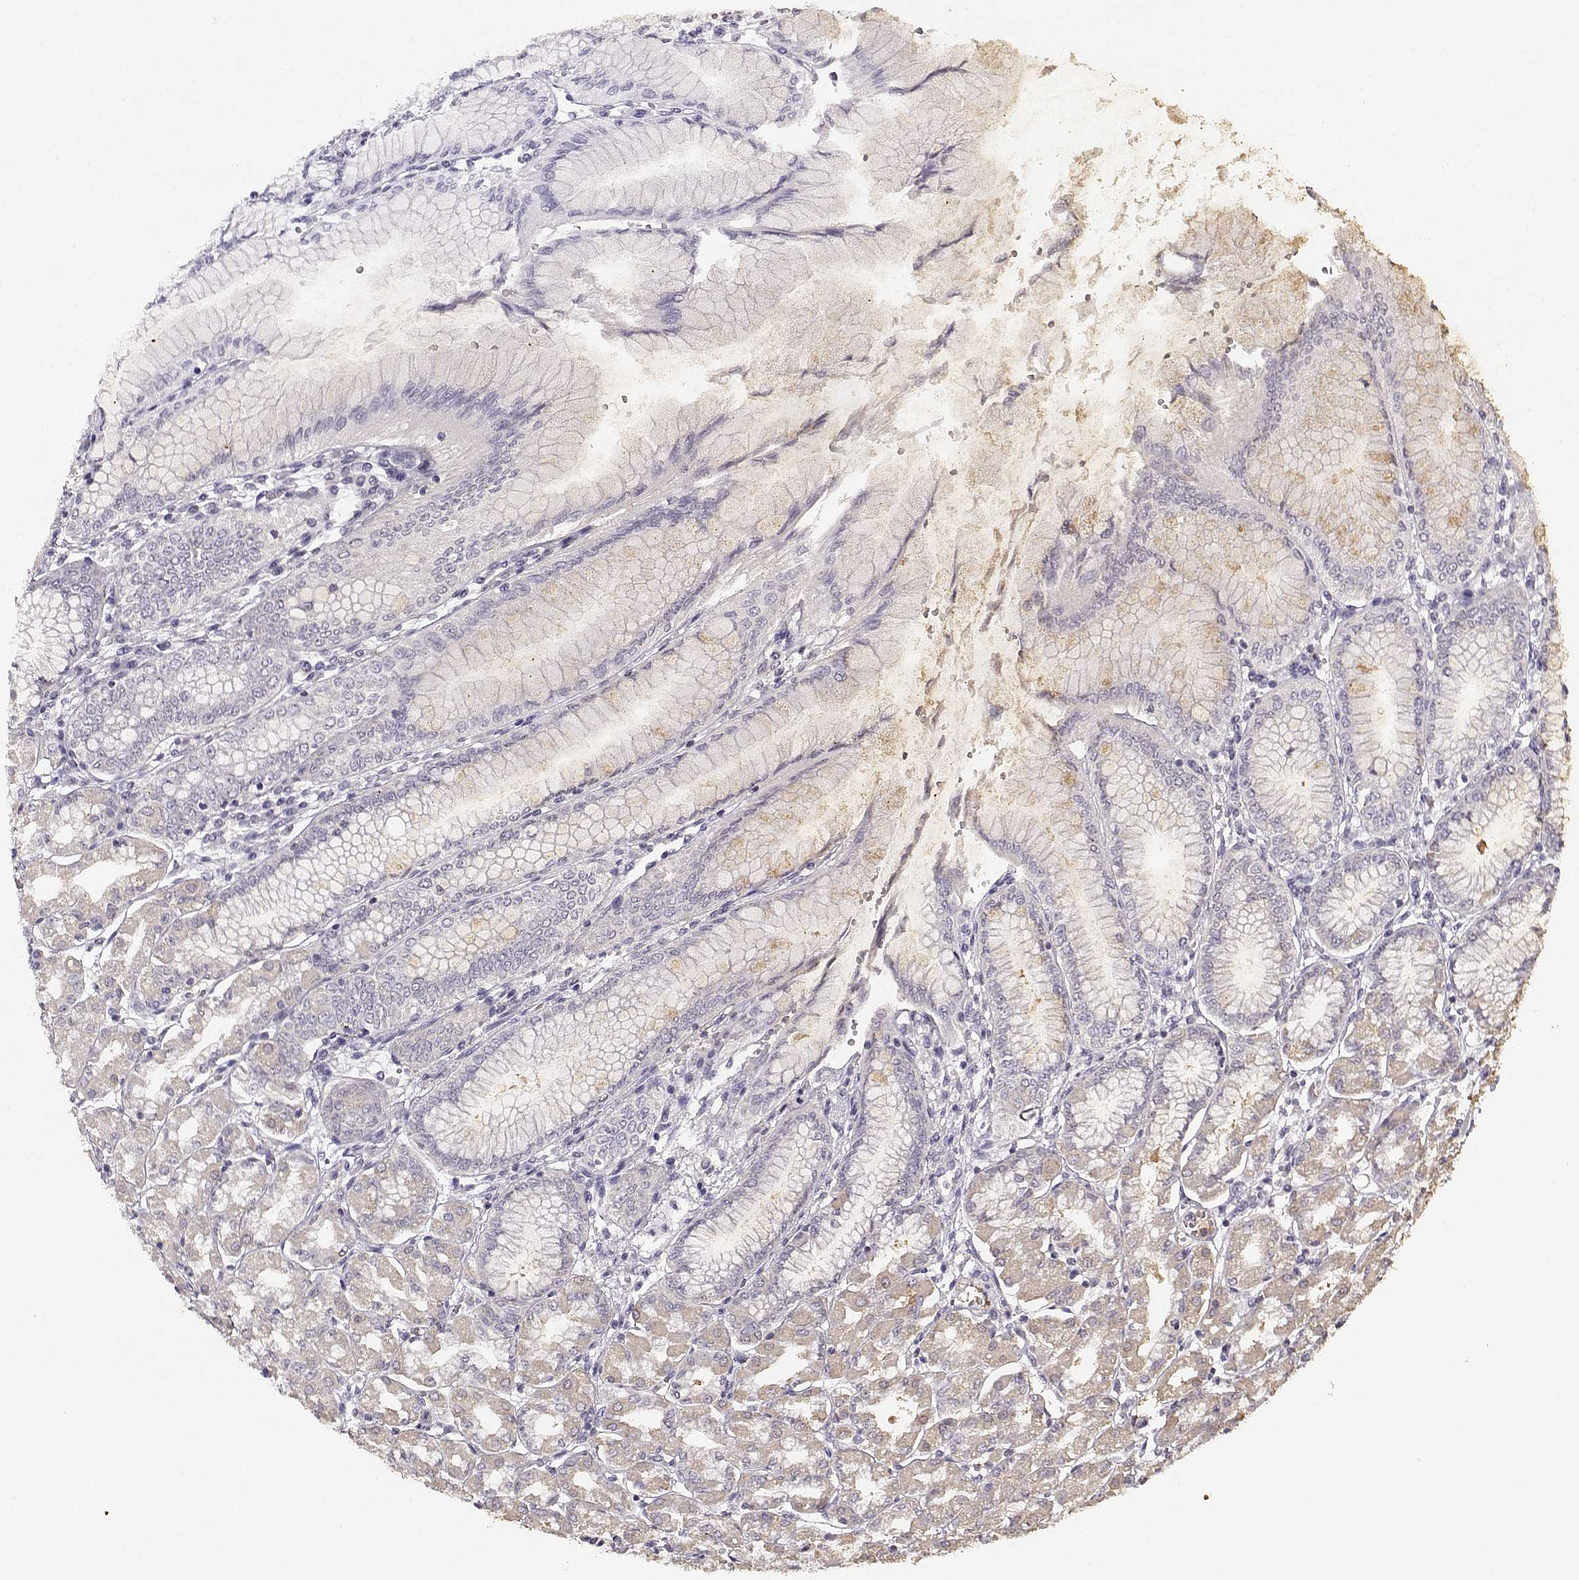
{"staining": {"intensity": "weak", "quantity": "<25%", "location": "cytoplasmic/membranous"}, "tissue": "stomach", "cell_type": "Glandular cells", "image_type": "normal", "snomed": [{"axis": "morphology", "description": "Normal tissue, NOS"}, {"axis": "topography", "description": "Skeletal muscle"}, {"axis": "topography", "description": "Stomach"}], "caption": "DAB immunohistochemical staining of unremarkable stomach reveals no significant positivity in glandular cells. (DAB (3,3'-diaminobenzidine) immunohistochemistry (IHC), high magnification).", "gene": "UROC1", "patient": {"sex": "female", "age": 57}}